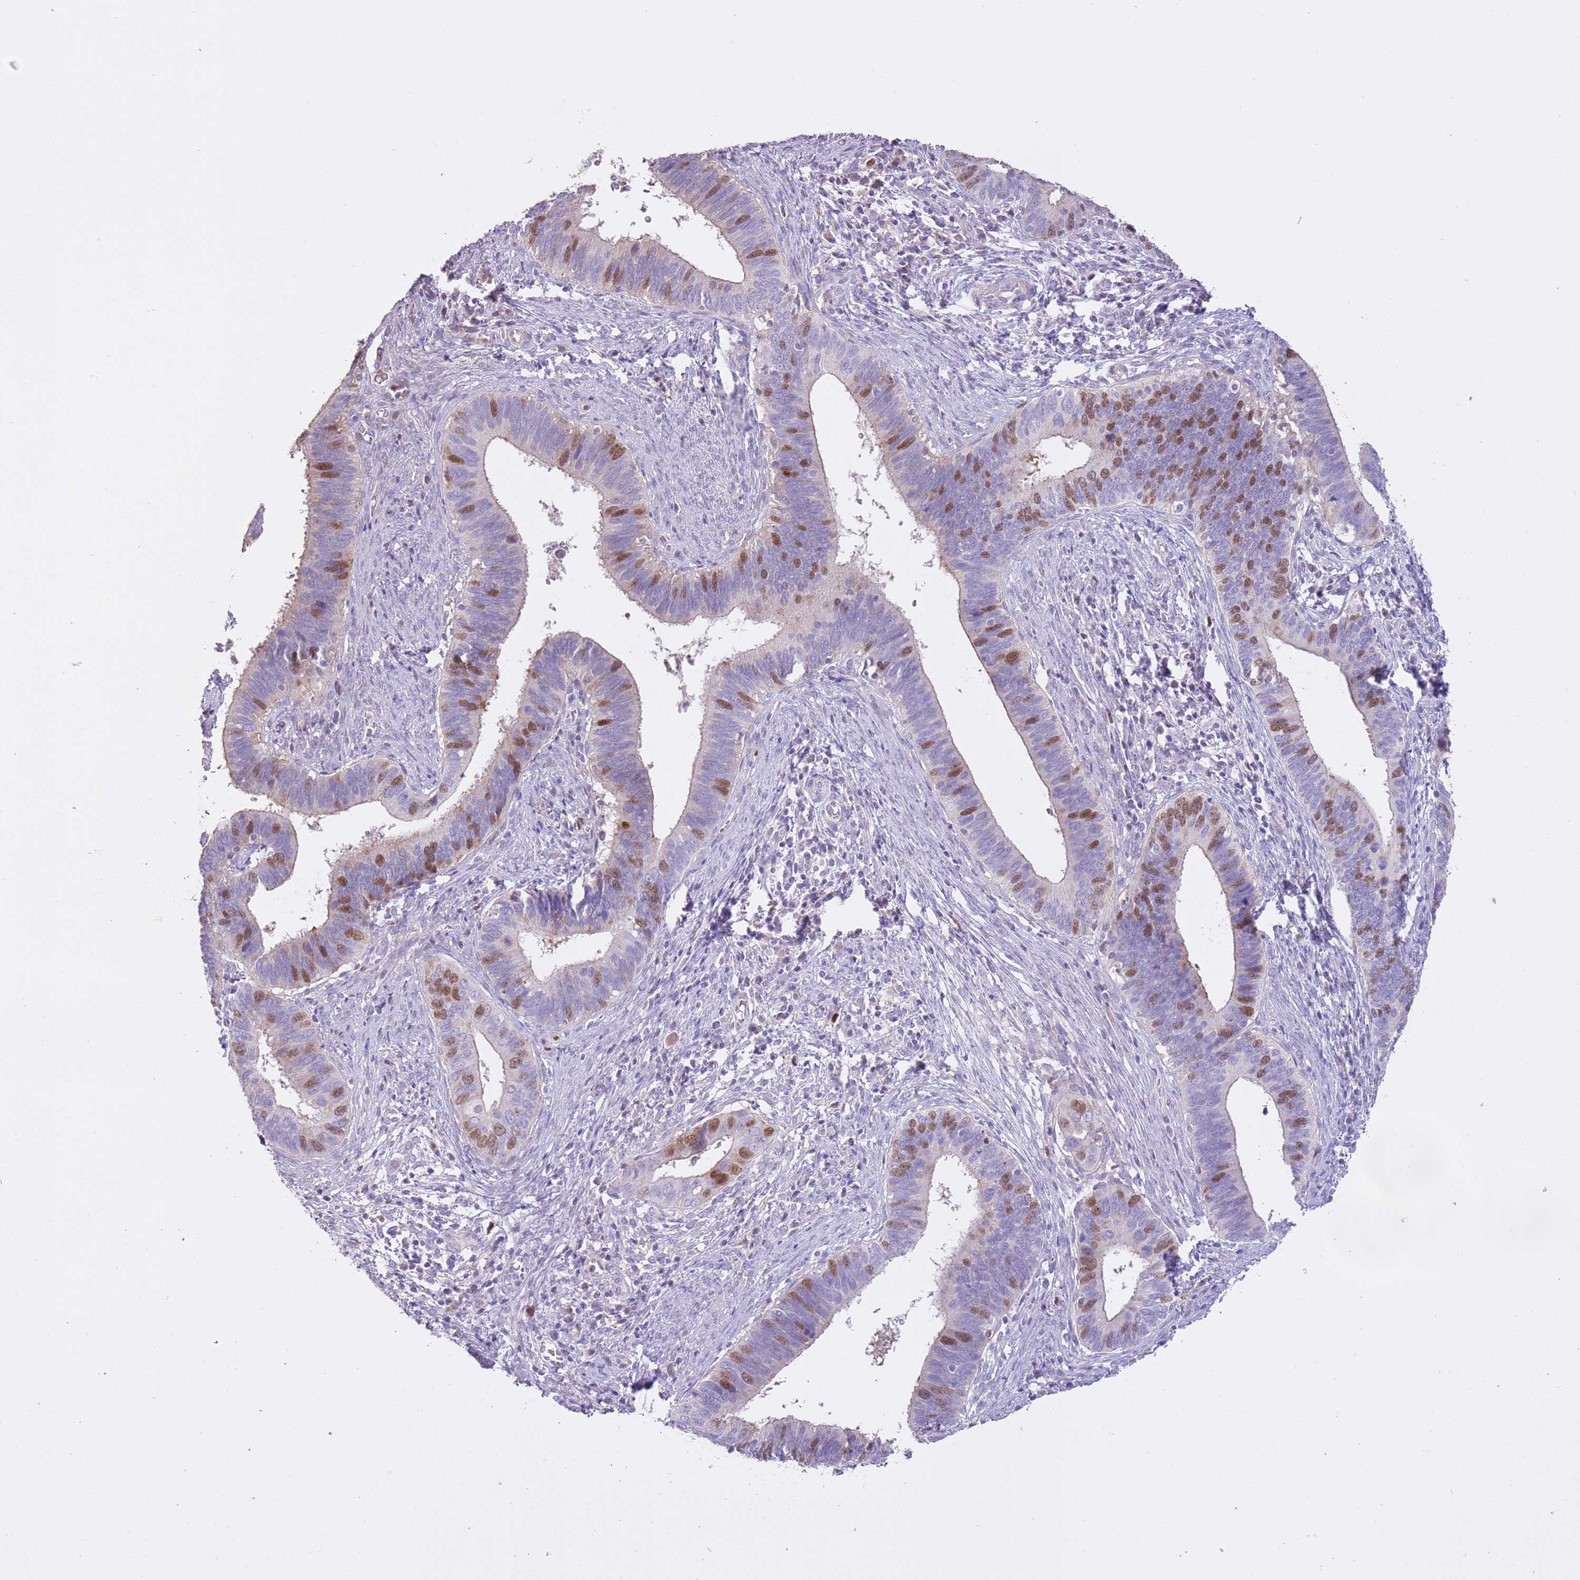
{"staining": {"intensity": "moderate", "quantity": "<25%", "location": "nuclear"}, "tissue": "cervical cancer", "cell_type": "Tumor cells", "image_type": "cancer", "snomed": [{"axis": "morphology", "description": "Adenocarcinoma, NOS"}, {"axis": "topography", "description": "Cervix"}], "caption": "There is low levels of moderate nuclear expression in tumor cells of cervical cancer (adenocarcinoma), as demonstrated by immunohistochemical staining (brown color).", "gene": "GMNN", "patient": {"sex": "female", "age": 42}}